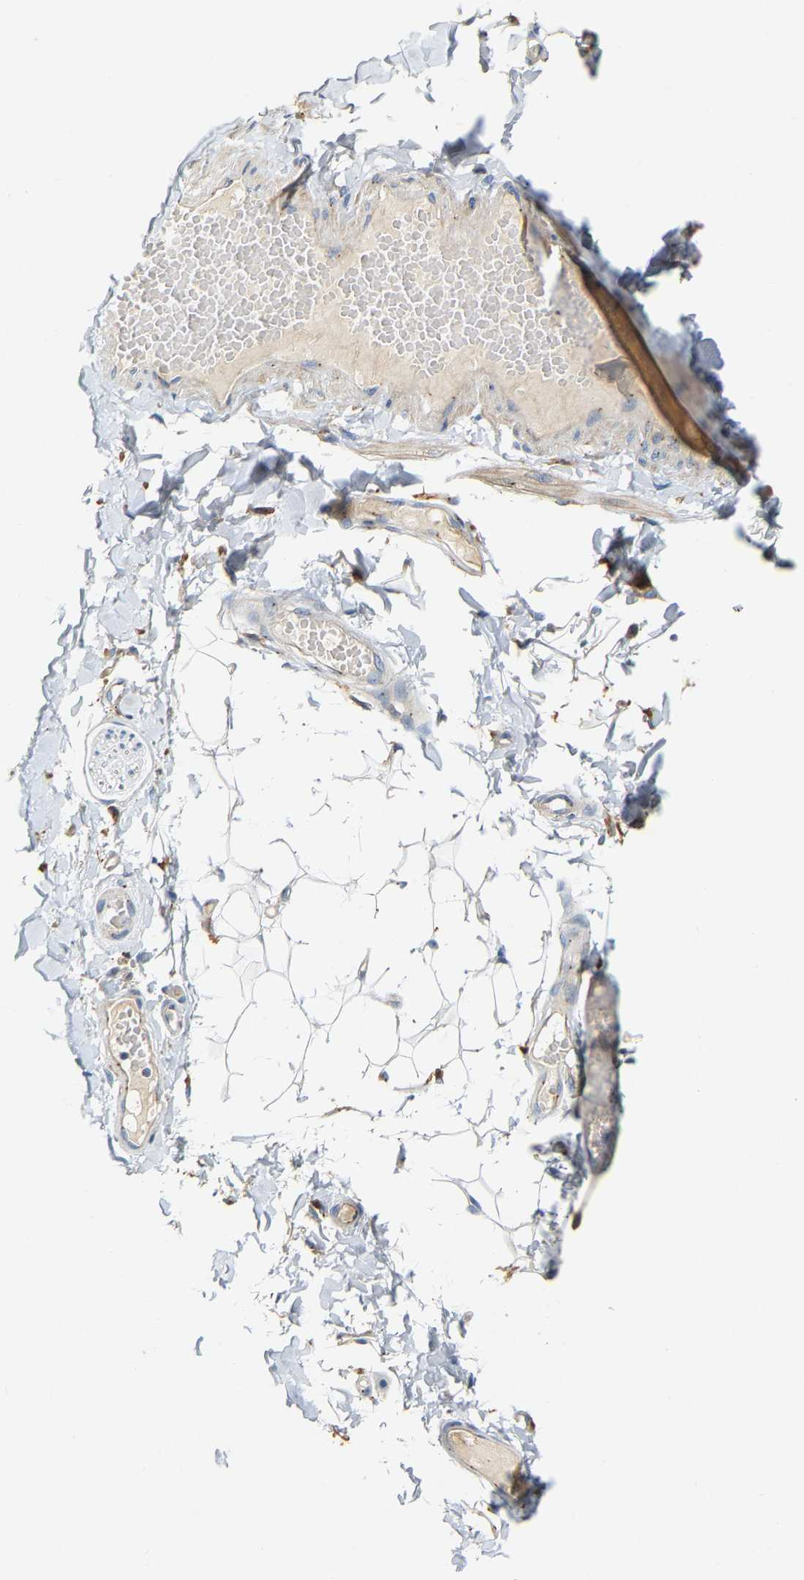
{"staining": {"intensity": "negative", "quantity": "none", "location": "none"}, "tissue": "adipose tissue", "cell_type": "Adipocytes", "image_type": "normal", "snomed": [{"axis": "morphology", "description": "Normal tissue, NOS"}, {"axis": "topography", "description": "Adipose tissue"}, {"axis": "topography", "description": "Vascular tissue"}, {"axis": "topography", "description": "Peripheral nerve tissue"}], "caption": "This is an IHC image of normal human adipose tissue. There is no staining in adipocytes.", "gene": "PCNT", "patient": {"sex": "male", "age": 25}}